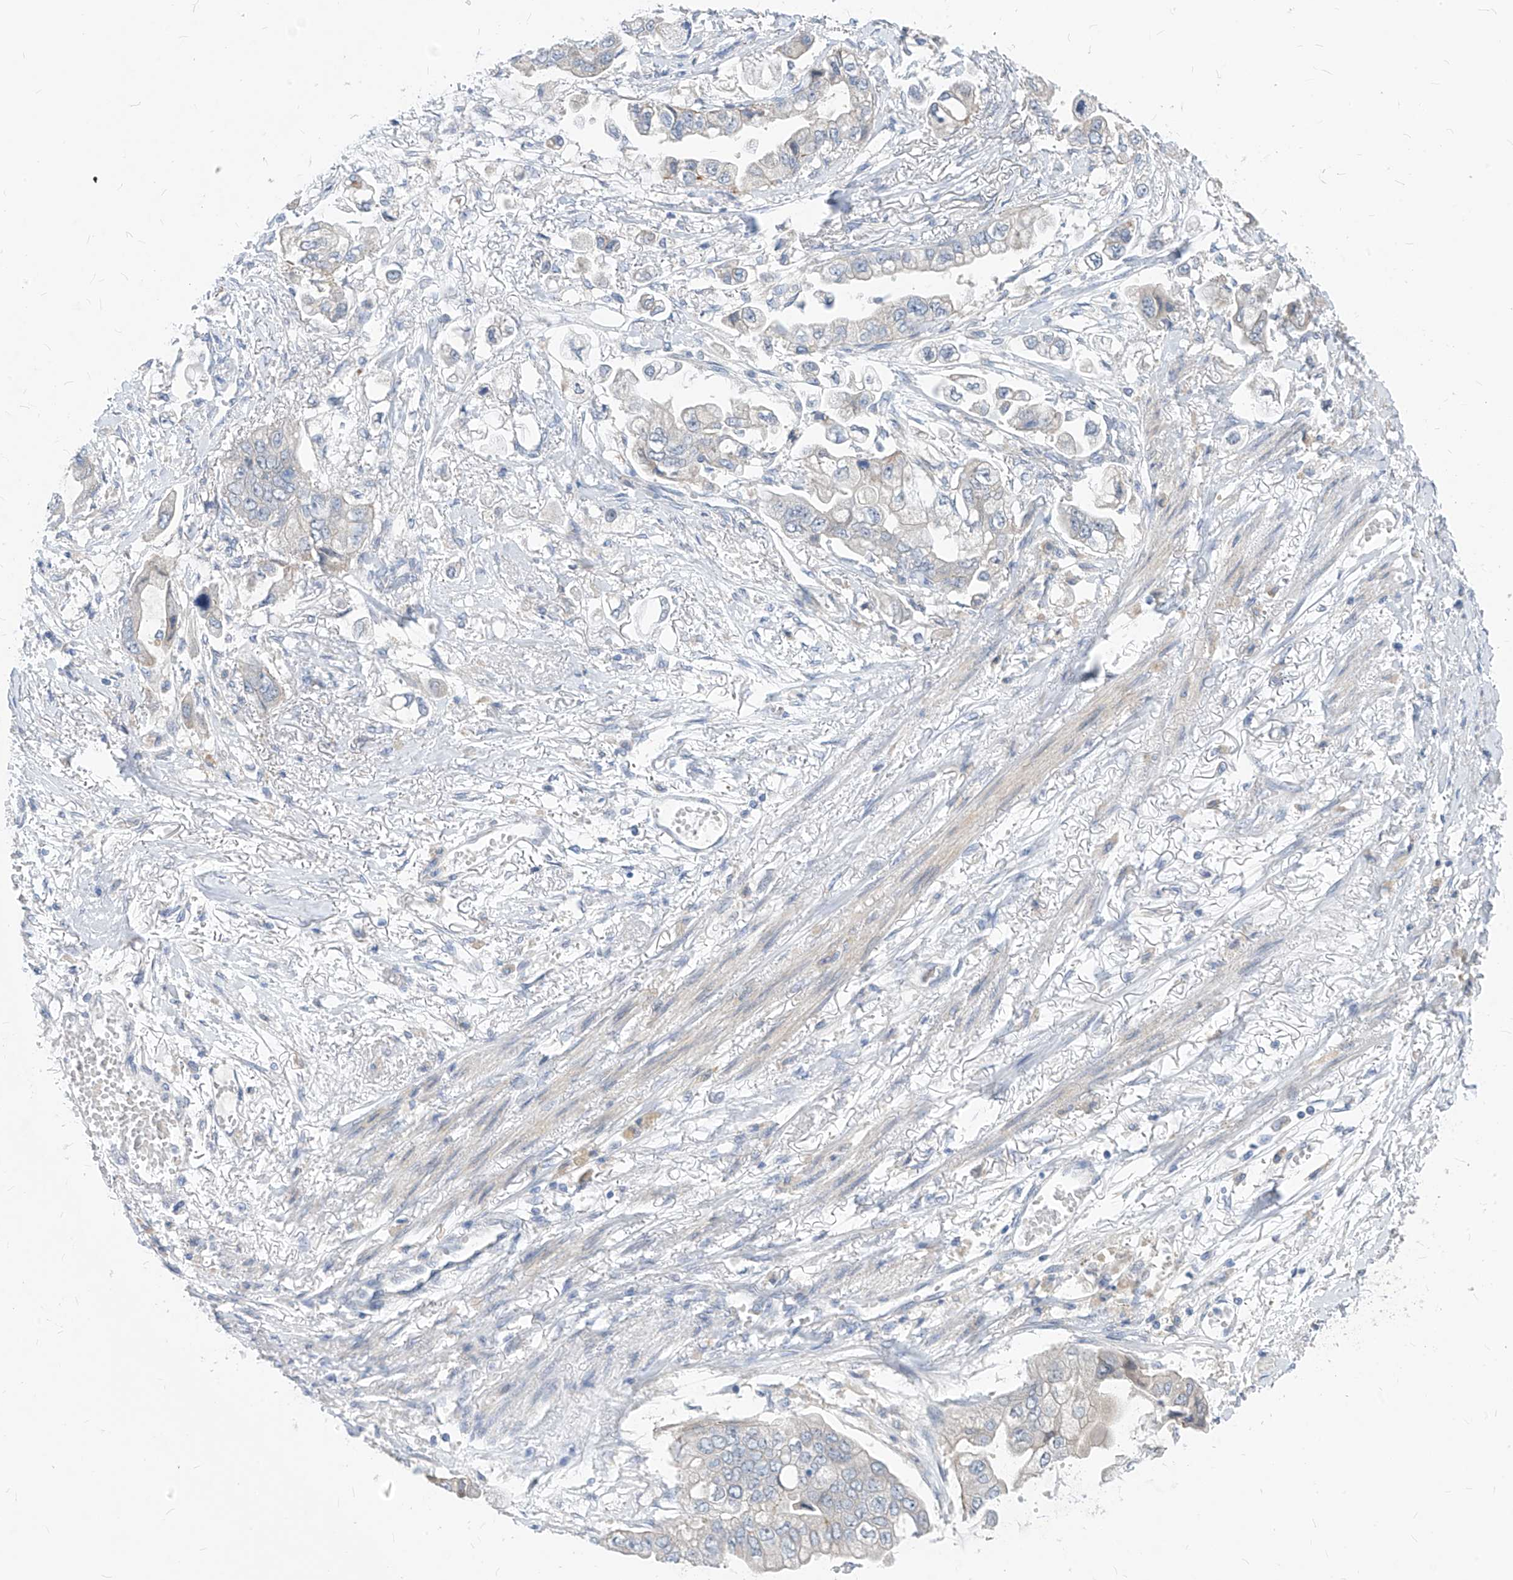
{"staining": {"intensity": "negative", "quantity": "none", "location": "none"}, "tissue": "stomach cancer", "cell_type": "Tumor cells", "image_type": "cancer", "snomed": [{"axis": "morphology", "description": "Adenocarcinoma, NOS"}, {"axis": "topography", "description": "Stomach"}], "caption": "There is no significant positivity in tumor cells of adenocarcinoma (stomach).", "gene": "LDAH", "patient": {"sex": "male", "age": 62}}